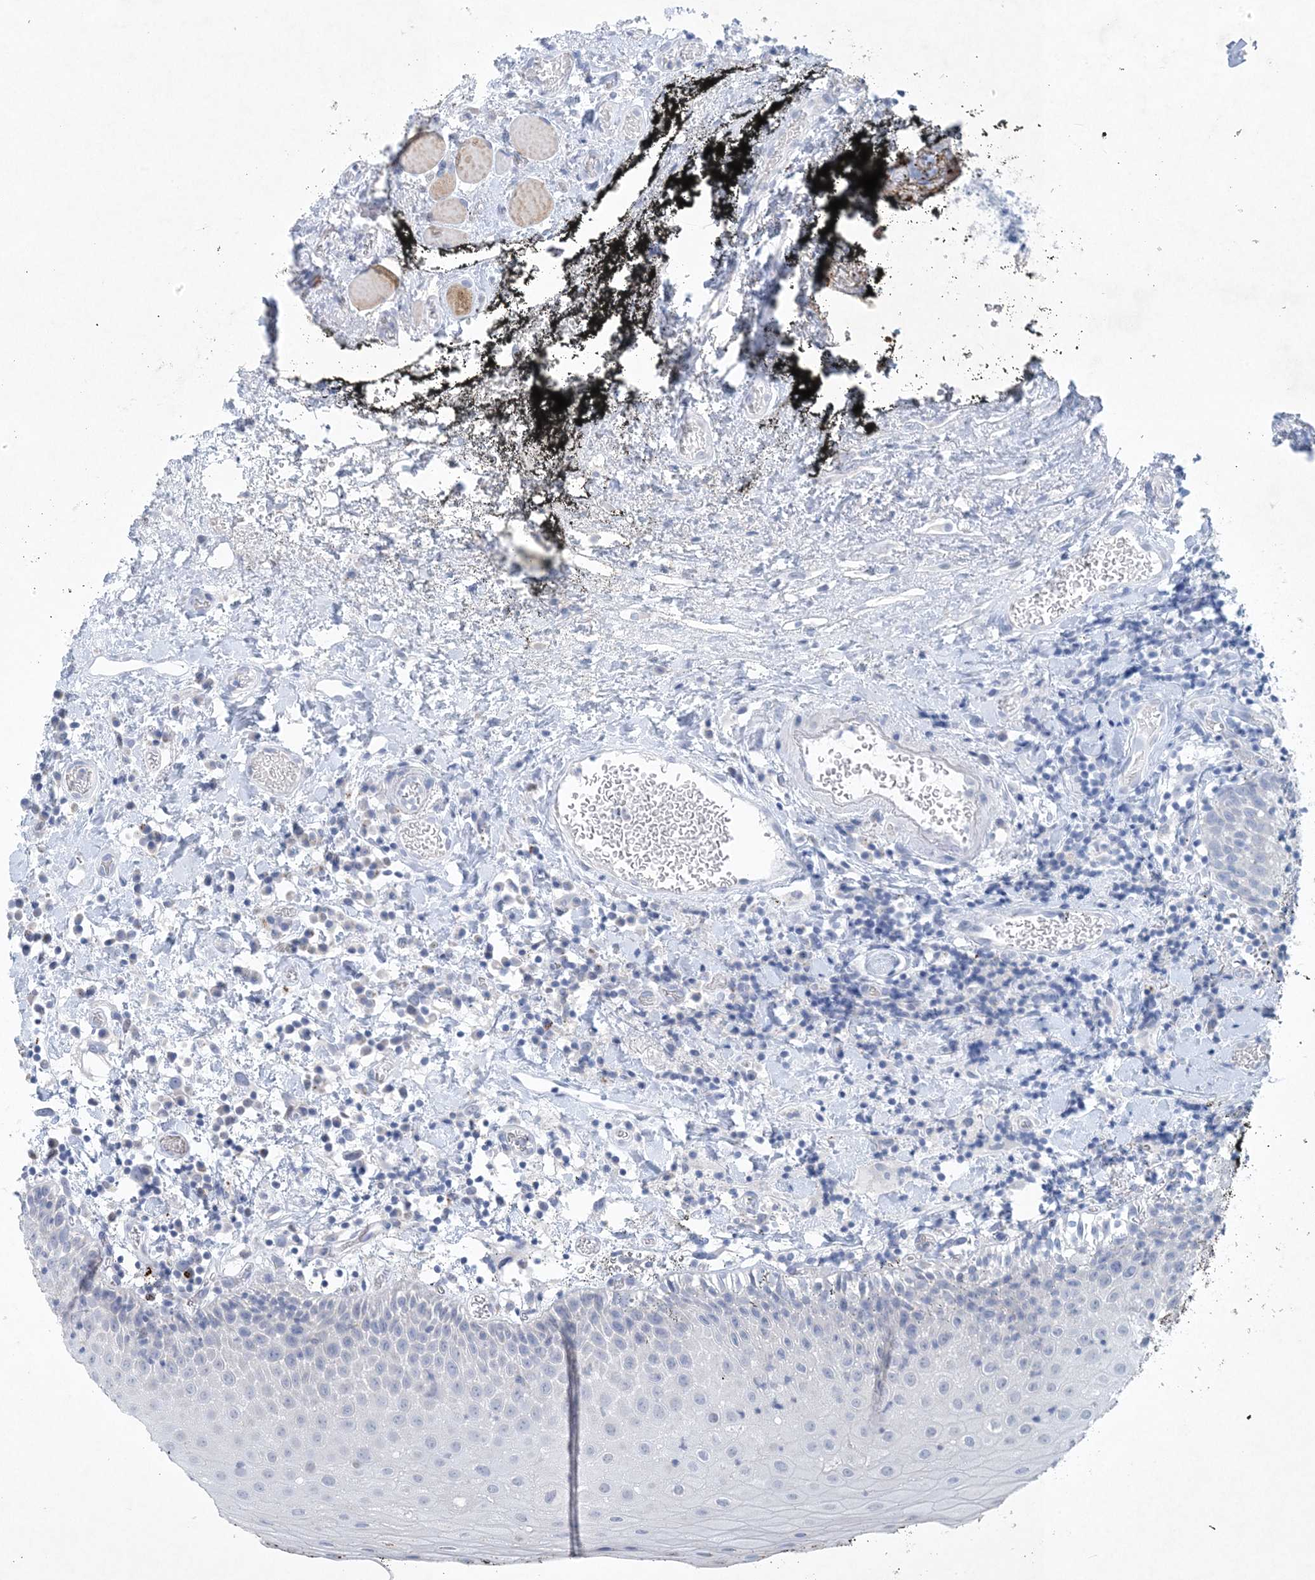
{"staining": {"intensity": "negative", "quantity": "none", "location": "none"}, "tissue": "oral mucosa", "cell_type": "Squamous epithelial cells", "image_type": "normal", "snomed": [{"axis": "morphology", "description": "Normal tissue, NOS"}, {"axis": "topography", "description": "Oral tissue"}], "caption": "Immunohistochemistry histopathology image of normal oral mucosa stained for a protein (brown), which demonstrates no expression in squamous epithelial cells. Nuclei are stained in blue.", "gene": "GABRG1", "patient": {"sex": "male", "age": 74}}